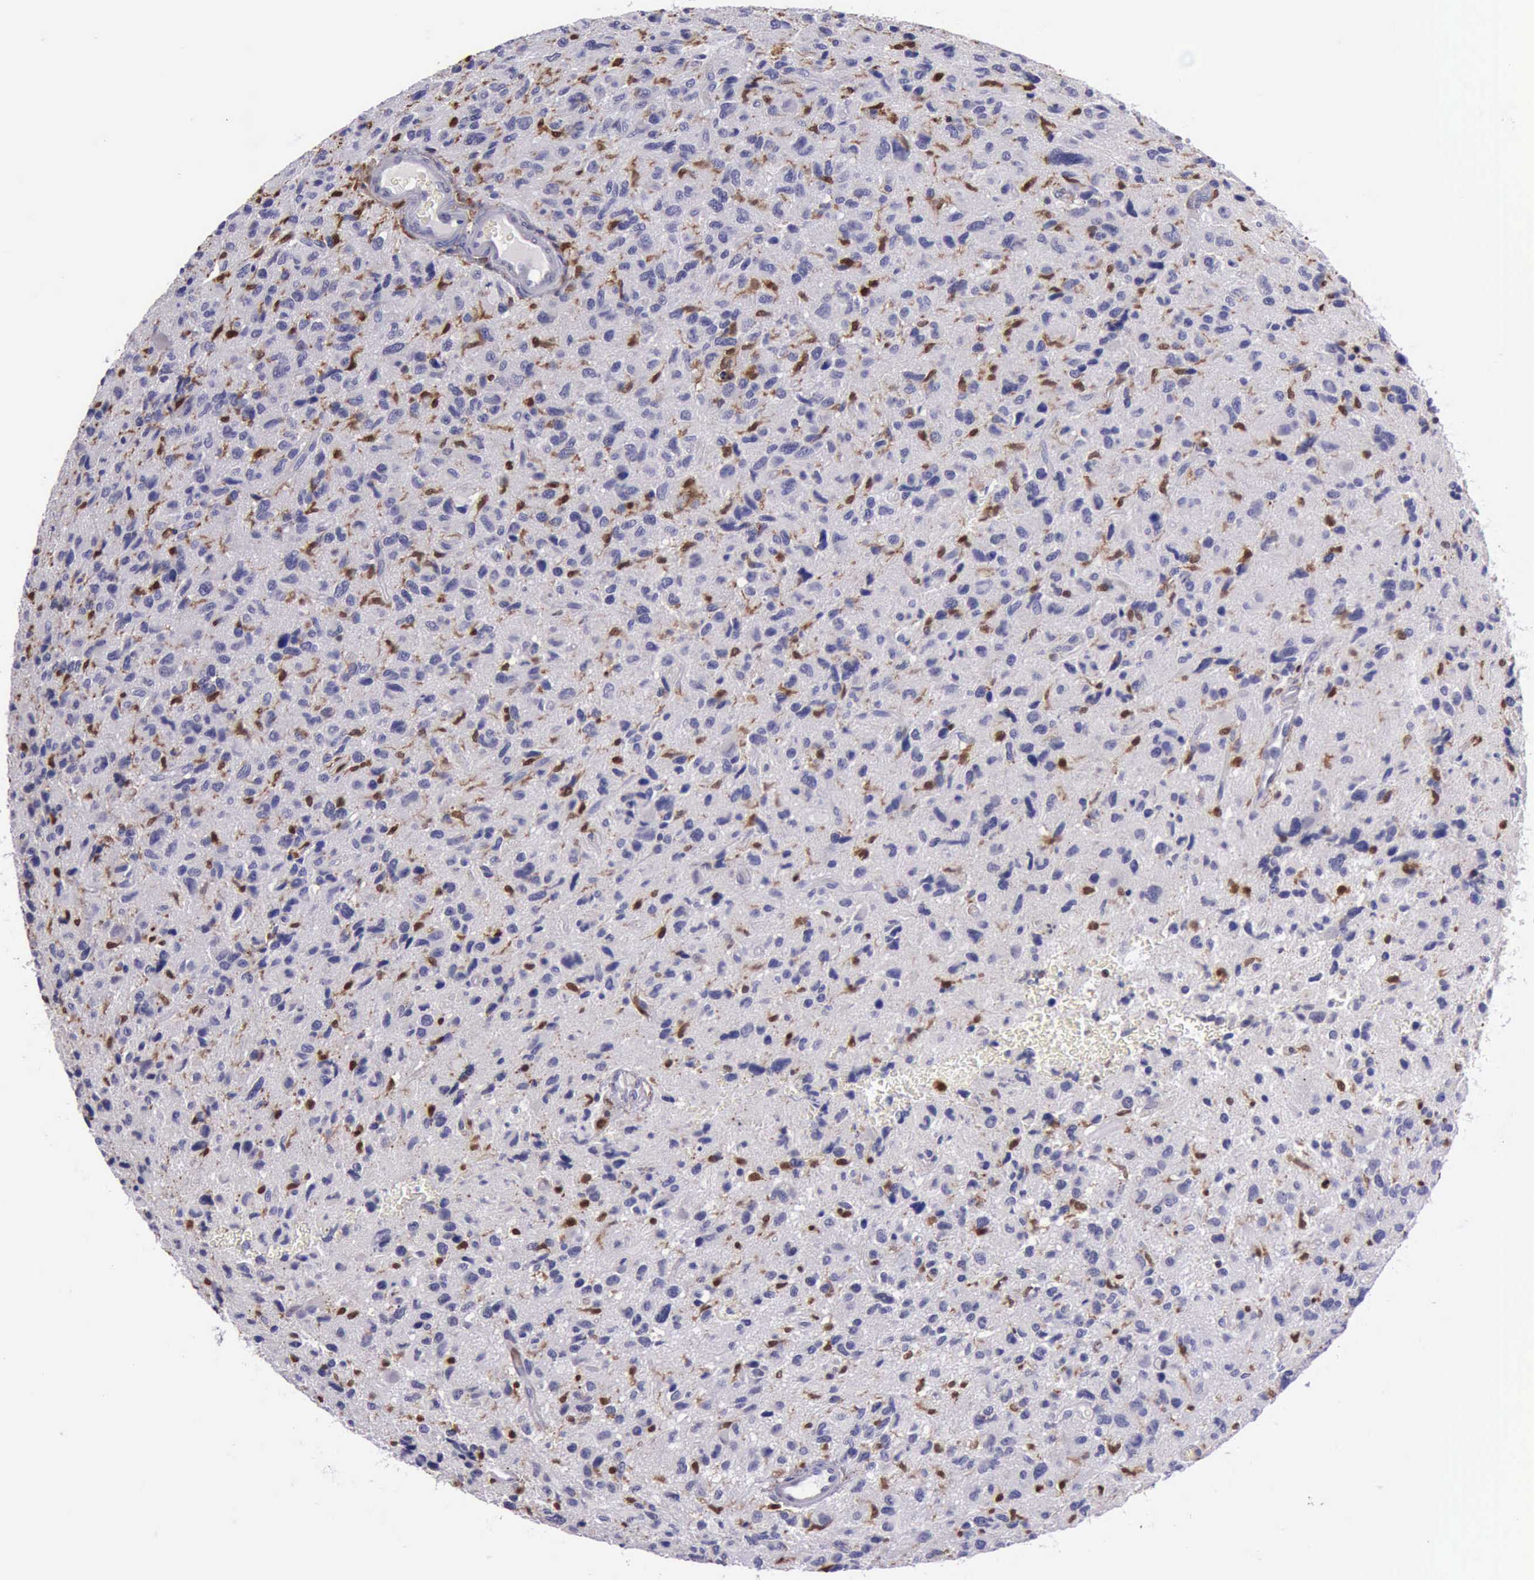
{"staining": {"intensity": "moderate", "quantity": "<25%", "location": "cytoplasmic/membranous,nuclear"}, "tissue": "glioma", "cell_type": "Tumor cells", "image_type": "cancer", "snomed": [{"axis": "morphology", "description": "Glioma, malignant, High grade"}, {"axis": "topography", "description": "Brain"}], "caption": "A micrograph of glioma stained for a protein demonstrates moderate cytoplasmic/membranous and nuclear brown staining in tumor cells.", "gene": "TYMP", "patient": {"sex": "female", "age": 60}}